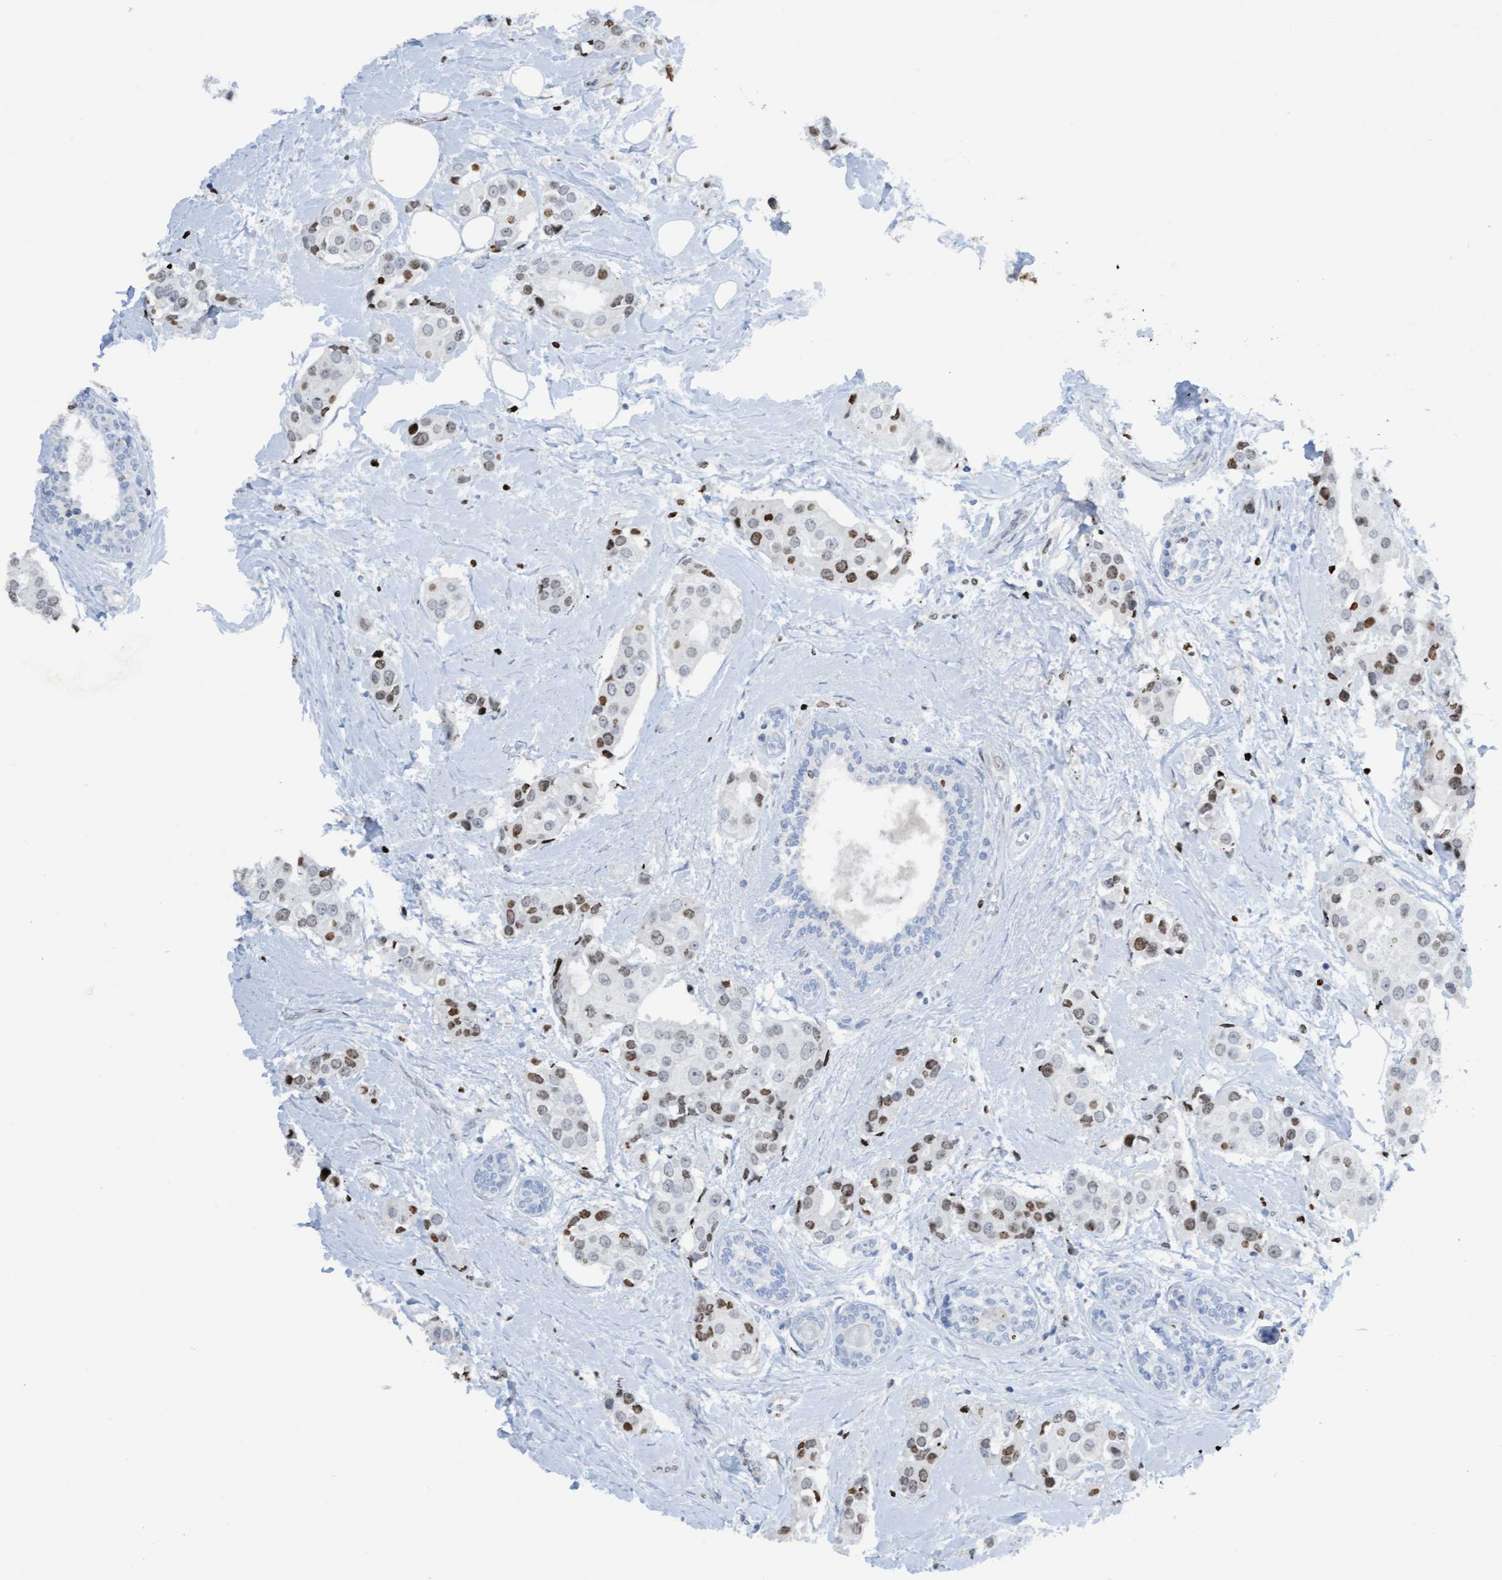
{"staining": {"intensity": "moderate", "quantity": "25%-75%", "location": "nuclear"}, "tissue": "breast cancer", "cell_type": "Tumor cells", "image_type": "cancer", "snomed": [{"axis": "morphology", "description": "Normal tissue, NOS"}, {"axis": "morphology", "description": "Duct carcinoma"}, {"axis": "topography", "description": "Breast"}], "caption": "Protein expression by IHC demonstrates moderate nuclear staining in about 25%-75% of tumor cells in breast cancer.", "gene": "CBX2", "patient": {"sex": "female", "age": 39}}